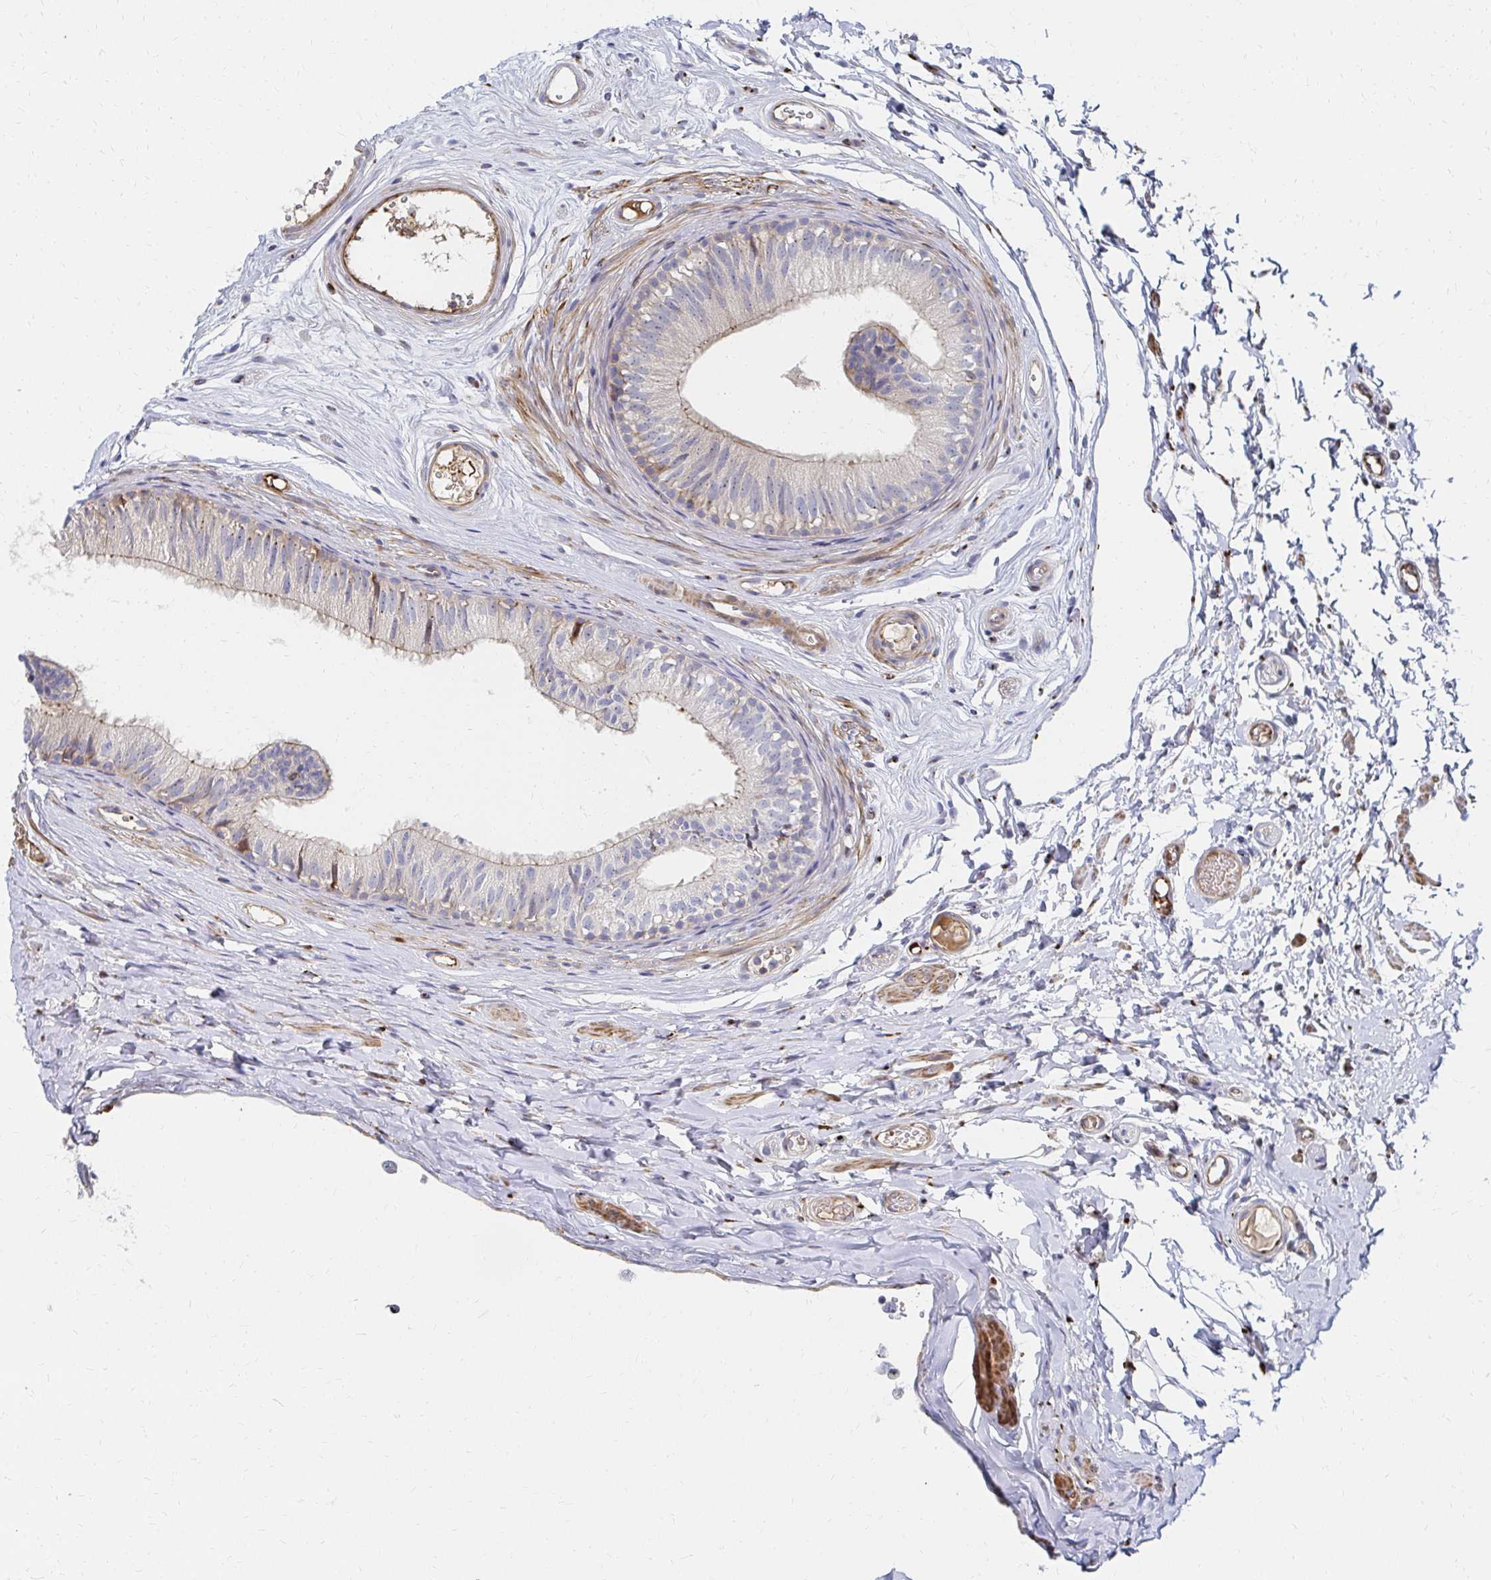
{"staining": {"intensity": "moderate", "quantity": "<25%", "location": "cytoplasmic/membranous"}, "tissue": "epididymis", "cell_type": "Glandular cells", "image_type": "normal", "snomed": [{"axis": "morphology", "description": "Normal tissue, NOS"}, {"axis": "morphology", "description": "Seminoma, NOS"}, {"axis": "topography", "description": "Testis"}, {"axis": "topography", "description": "Epididymis"}], "caption": "DAB immunohistochemical staining of normal epididymis demonstrates moderate cytoplasmic/membranous protein staining in approximately <25% of glandular cells. Using DAB (3,3'-diaminobenzidine) (brown) and hematoxylin (blue) stains, captured at high magnification using brightfield microscopy.", "gene": "MAN1A1", "patient": {"sex": "male", "age": 34}}